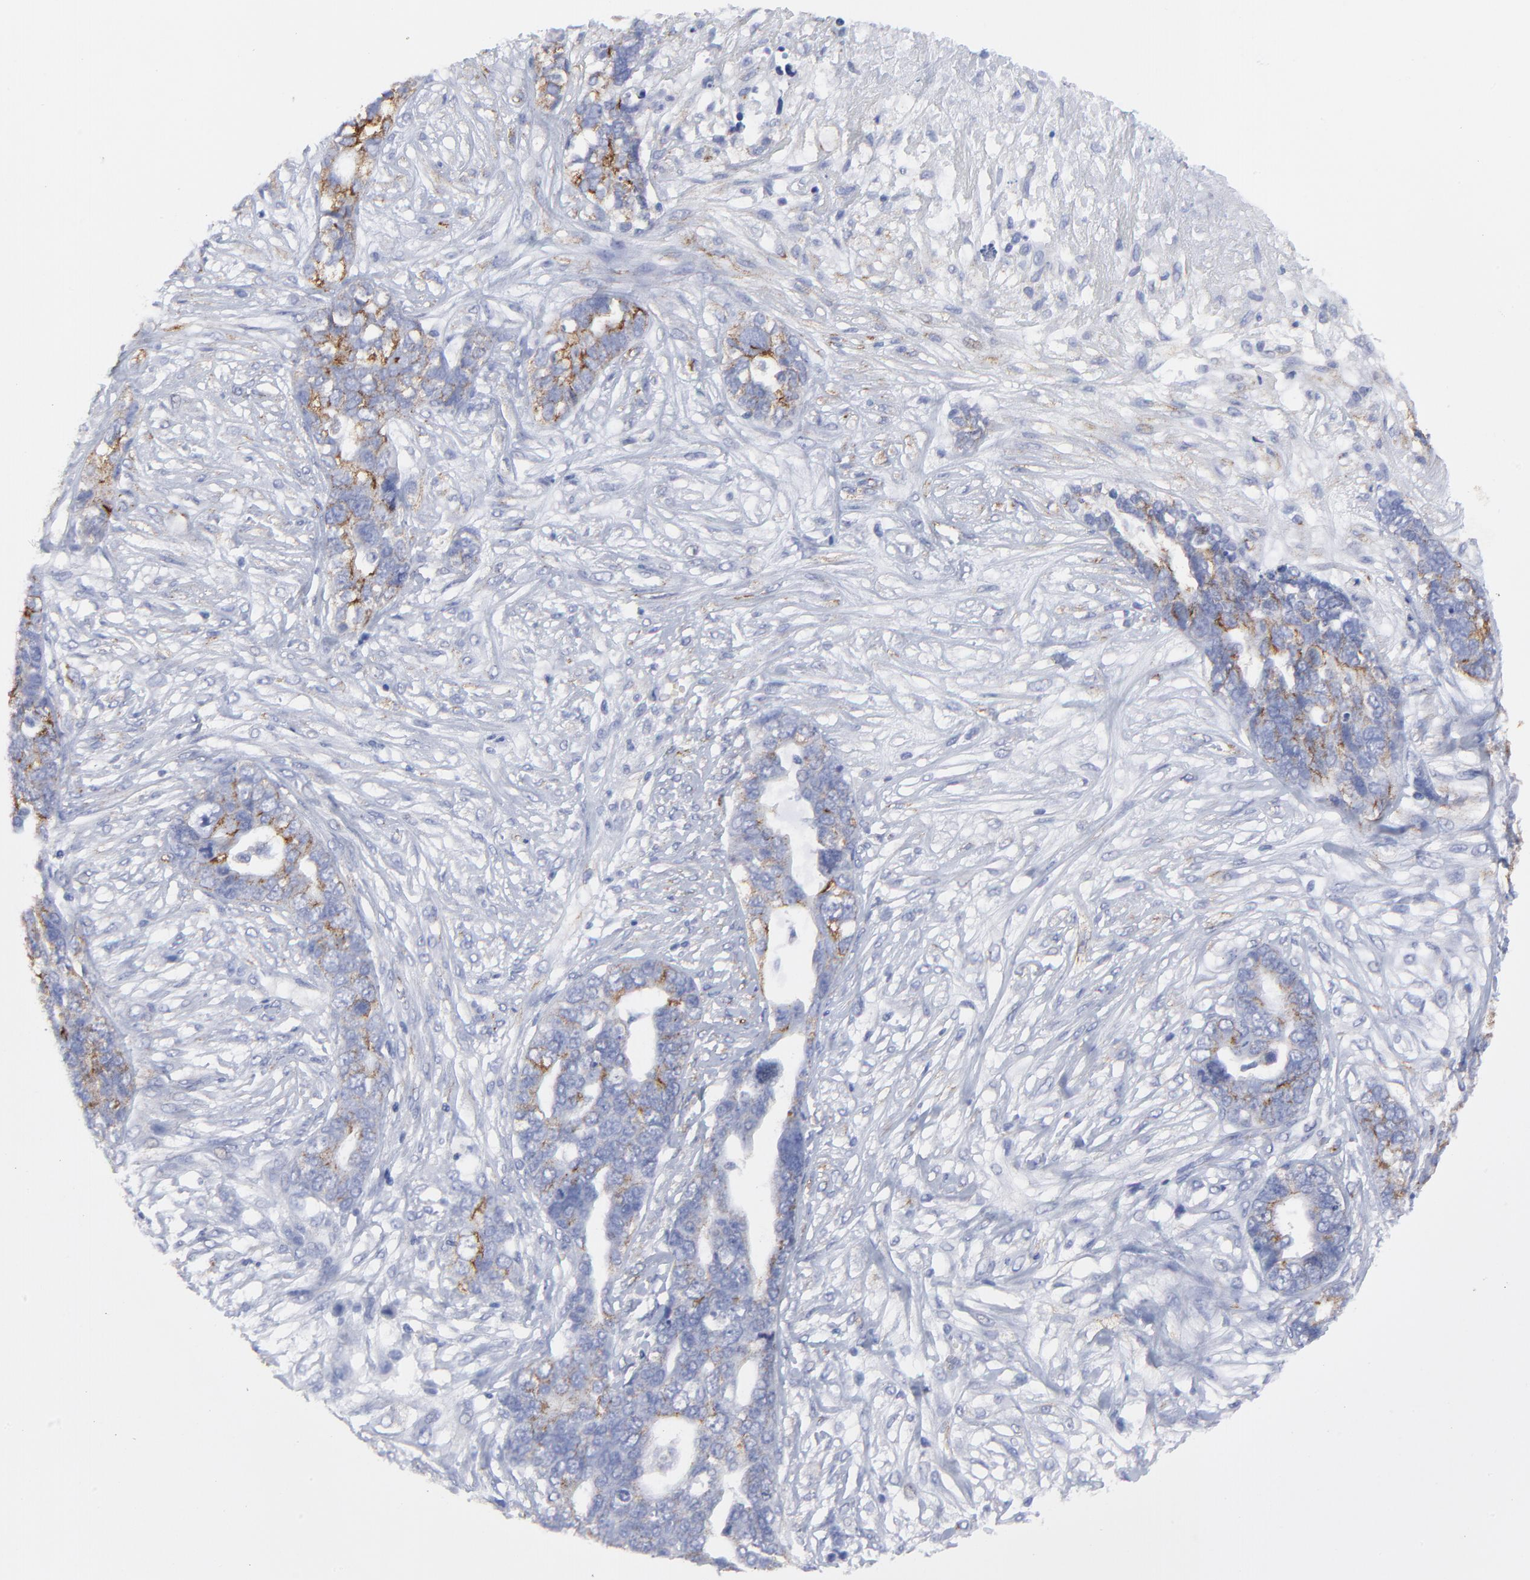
{"staining": {"intensity": "moderate", "quantity": "<25%", "location": "cytoplasmic/membranous"}, "tissue": "ovarian cancer", "cell_type": "Tumor cells", "image_type": "cancer", "snomed": [{"axis": "morphology", "description": "Normal tissue, NOS"}, {"axis": "morphology", "description": "Cystadenocarcinoma, serous, NOS"}, {"axis": "topography", "description": "Fallopian tube"}, {"axis": "topography", "description": "Ovary"}], "caption": "A brown stain labels moderate cytoplasmic/membranous positivity of a protein in human ovarian serous cystadenocarcinoma tumor cells.", "gene": "CNTN3", "patient": {"sex": "female", "age": 56}}